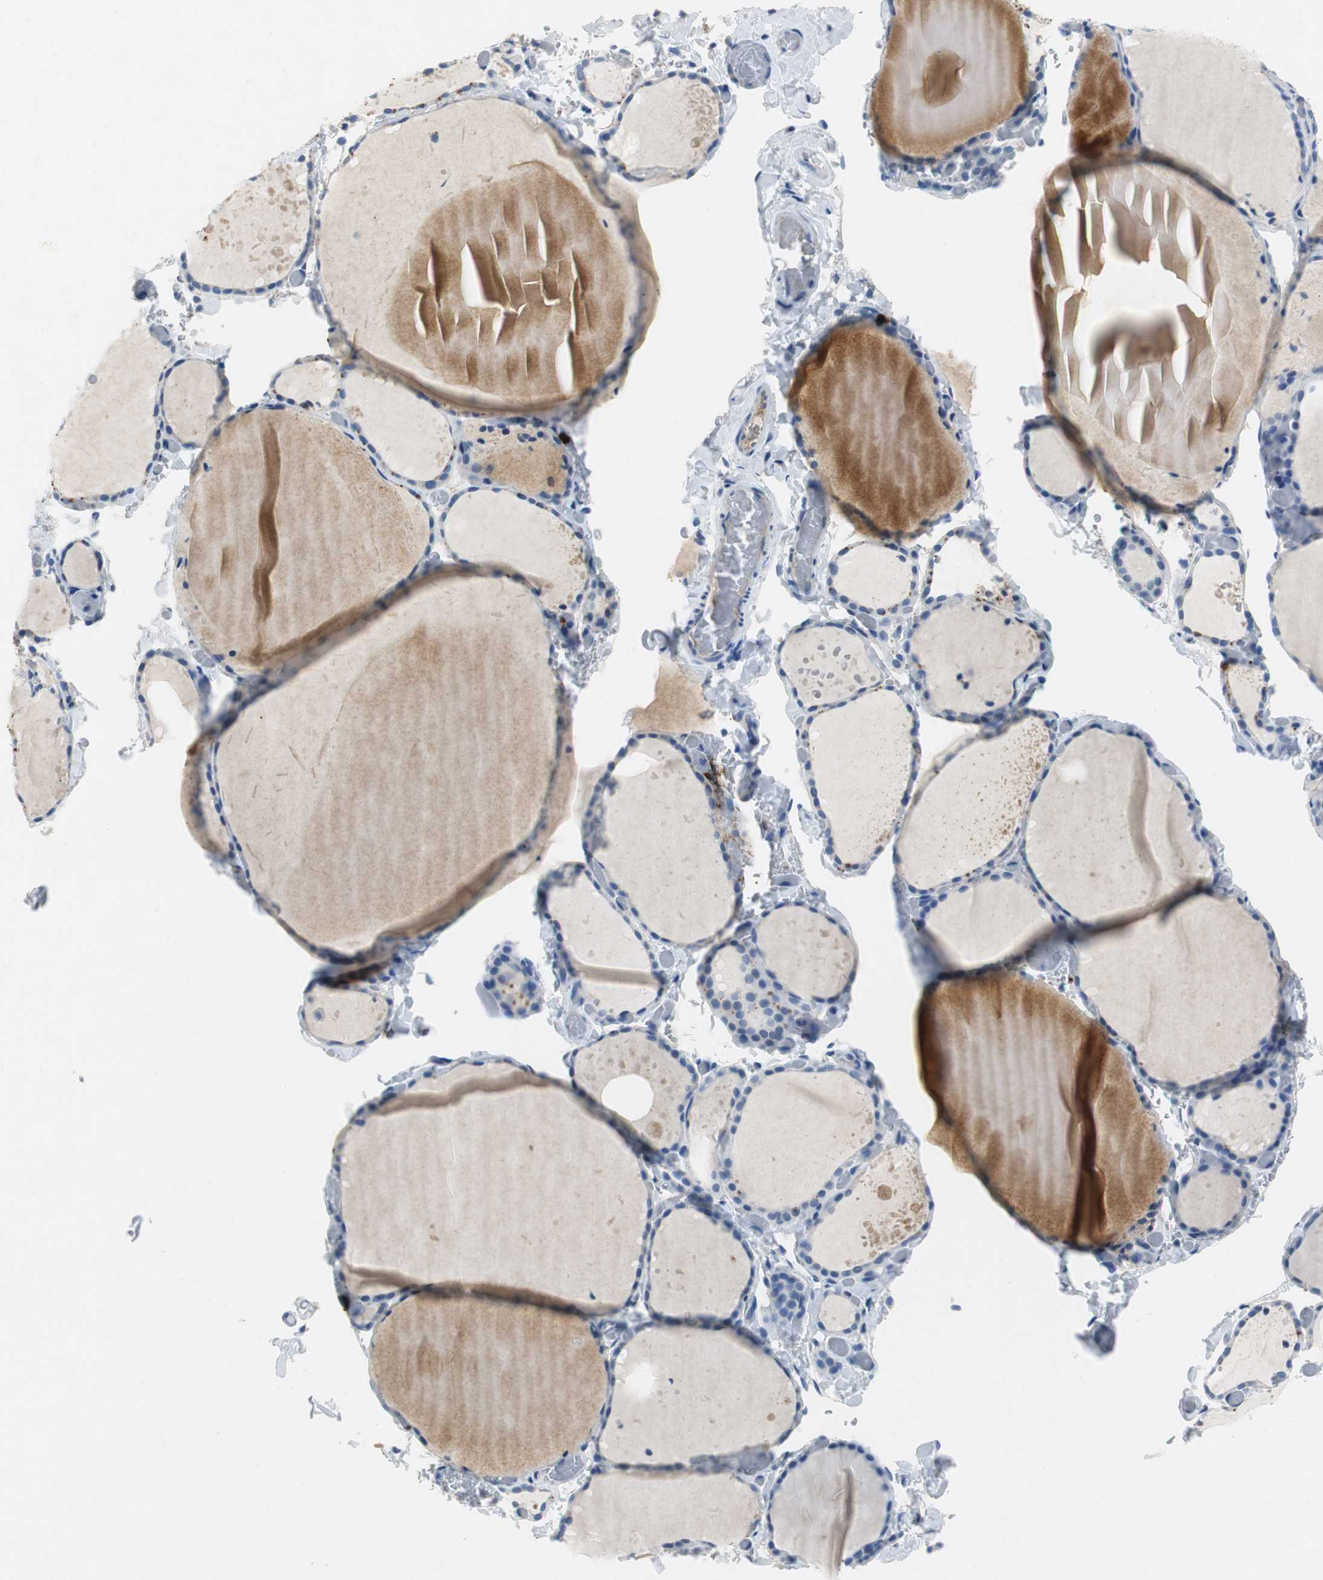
{"staining": {"intensity": "weak", "quantity": "25%-75%", "location": "cytoplasmic/membranous"}, "tissue": "thyroid gland", "cell_type": "Glandular cells", "image_type": "normal", "snomed": [{"axis": "morphology", "description": "Normal tissue, NOS"}, {"axis": "topography", "description": "Thyroid gland"}], "caption": "The image reveals a brown stain indicating the presence of a protein in the cytoplasmic/membranous of glandular cells in thyroid gland. The staining was performed using DAB to visualize the protein expression in brown, while the nuclei were stained in blue with hematoxylin (Magnification: 20x).", "gene": "ORM1", "patient": {"sex": "female", "age": 22}}